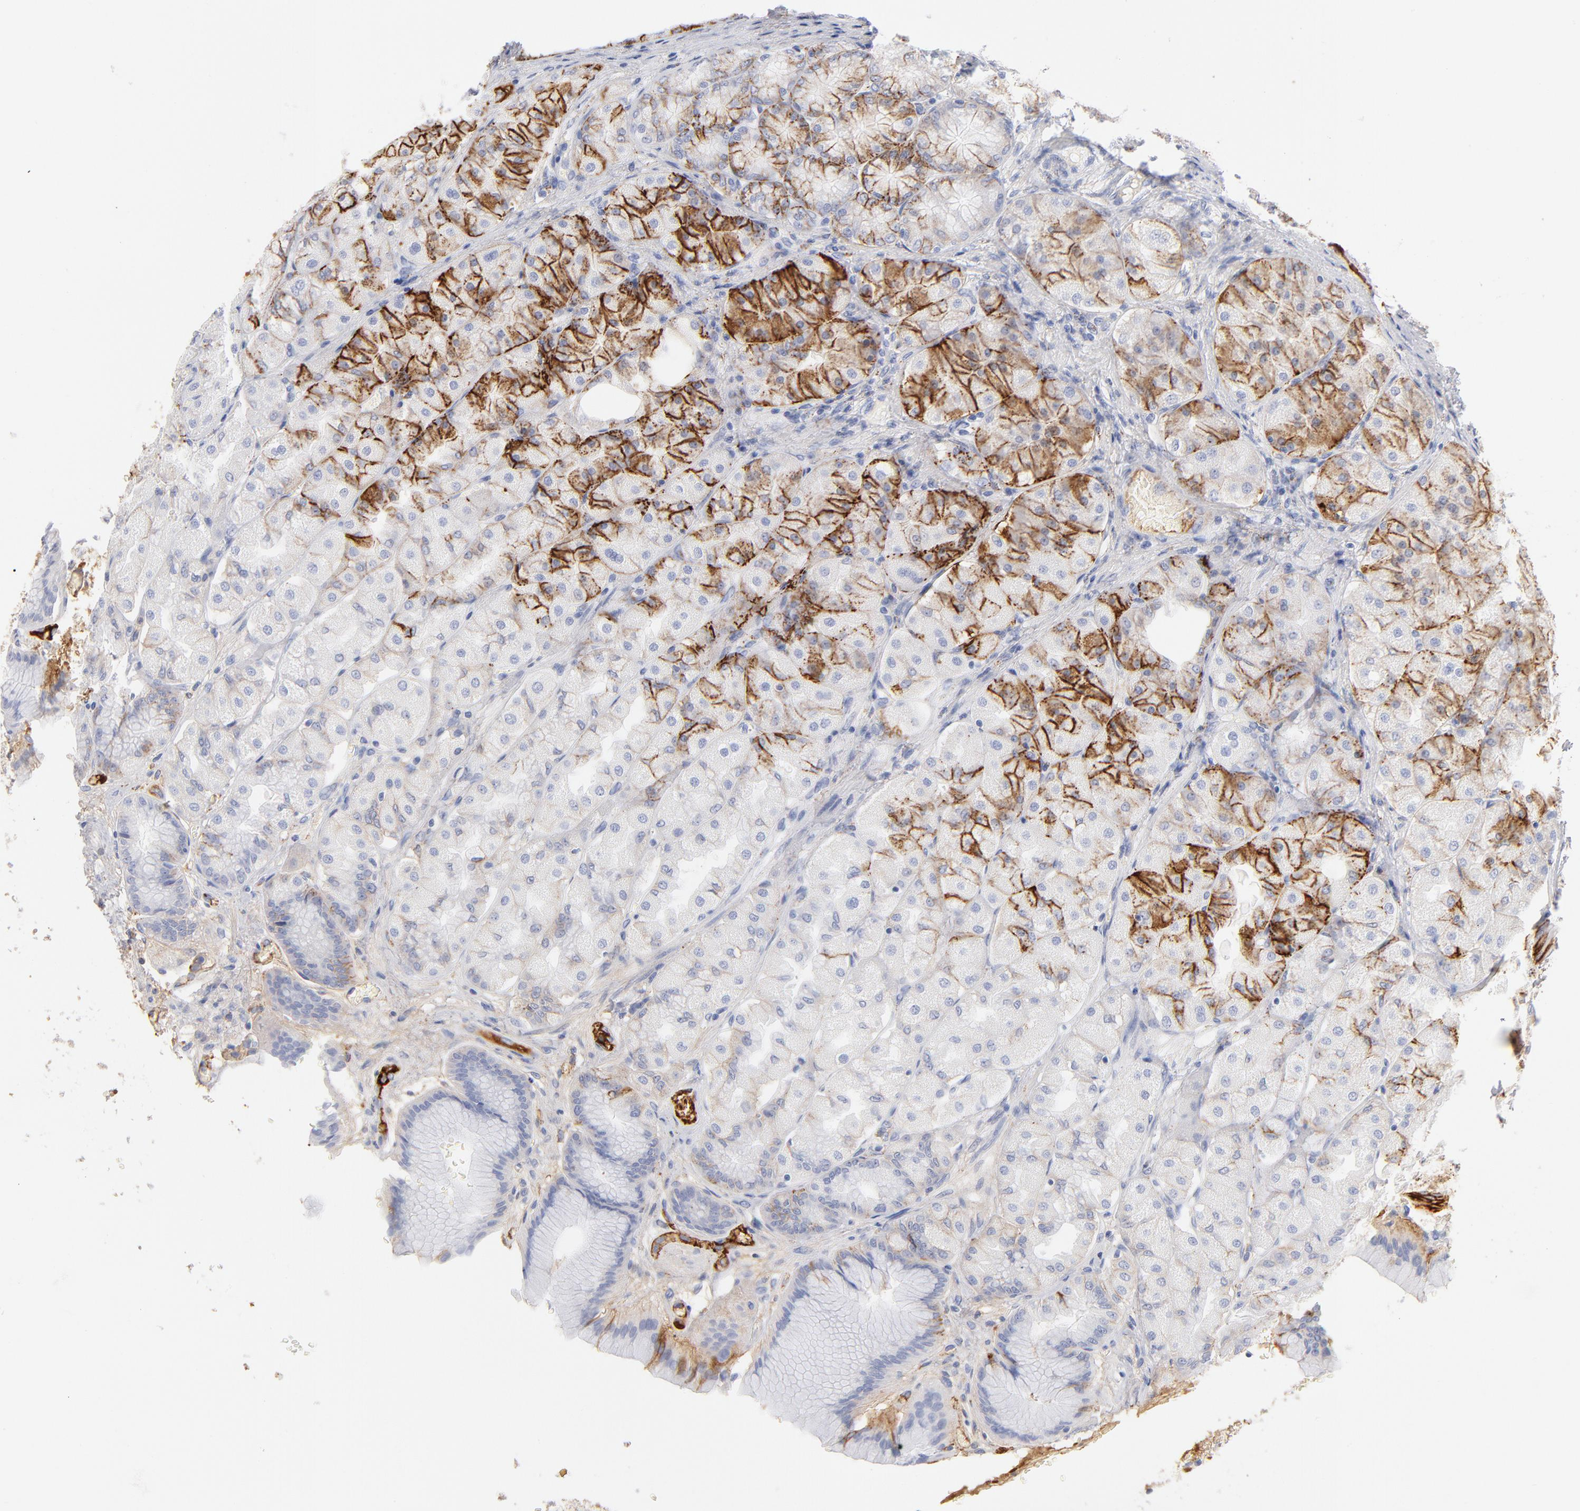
{"staining": {"intensity": "moderate", "quantity": "25%-75%", "location": "cytoplasmic/membranous"}, "tissue": "stomach", "cell_type": "Glandular cells", "image_type": "normal", "snomed": [{"axis": "morphology", "description": "Normal tissue, NOS"}, {"axis": "morphology", "description": "Adenocarcinoma, NOS"}, {"axis": "topography", "description": "Stomach"}, {"axis": "topography", "description": "Stomach, lower"}], "caption": "Protein expression analysis of benign stomach displays moderate cytoplasmic/membranous staining in approximately 25%-75% of glandular cells.", "gene": "C3", "patient": {"sex": "female", "age": 65}}